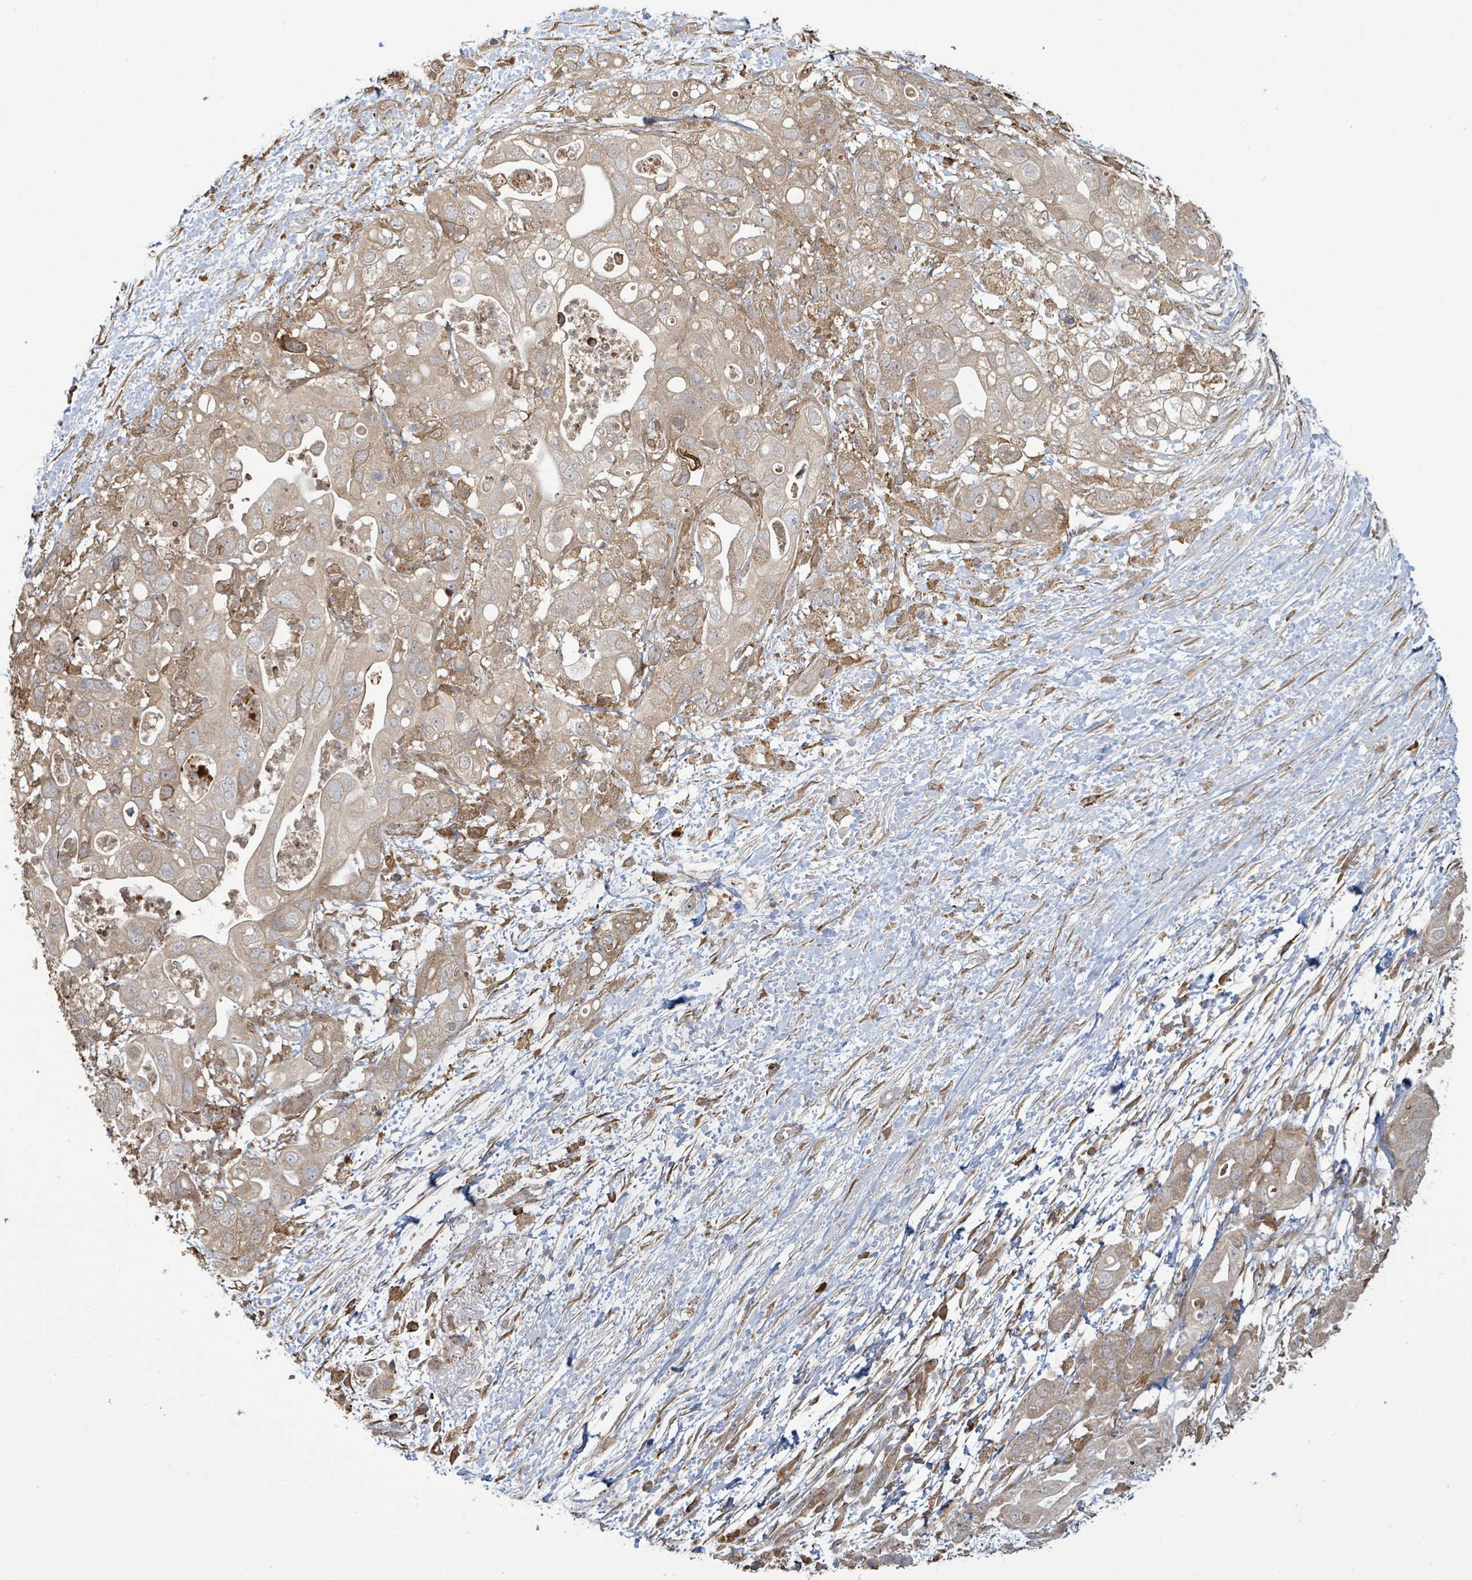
{"staining": {"intensity": "weak", "quantity": ">75%", "location": "cytoplasmic/membranous"}, "tissue": "pancreatic cancer", "cell_type": "Tumor cells", "image_type": "cancer", "snomed": [{"axis": "morphology", "description": "Adenocarcinoma, NOS"}, {"axis": "topography", "description": "Pancreas"}], "caption": "Pancreatic adenocarcinoma stained with a protein marker displays weak staining in tumor cells.", "gene": "ARPIN", "patient": {"sex": "female", "age": 72}}